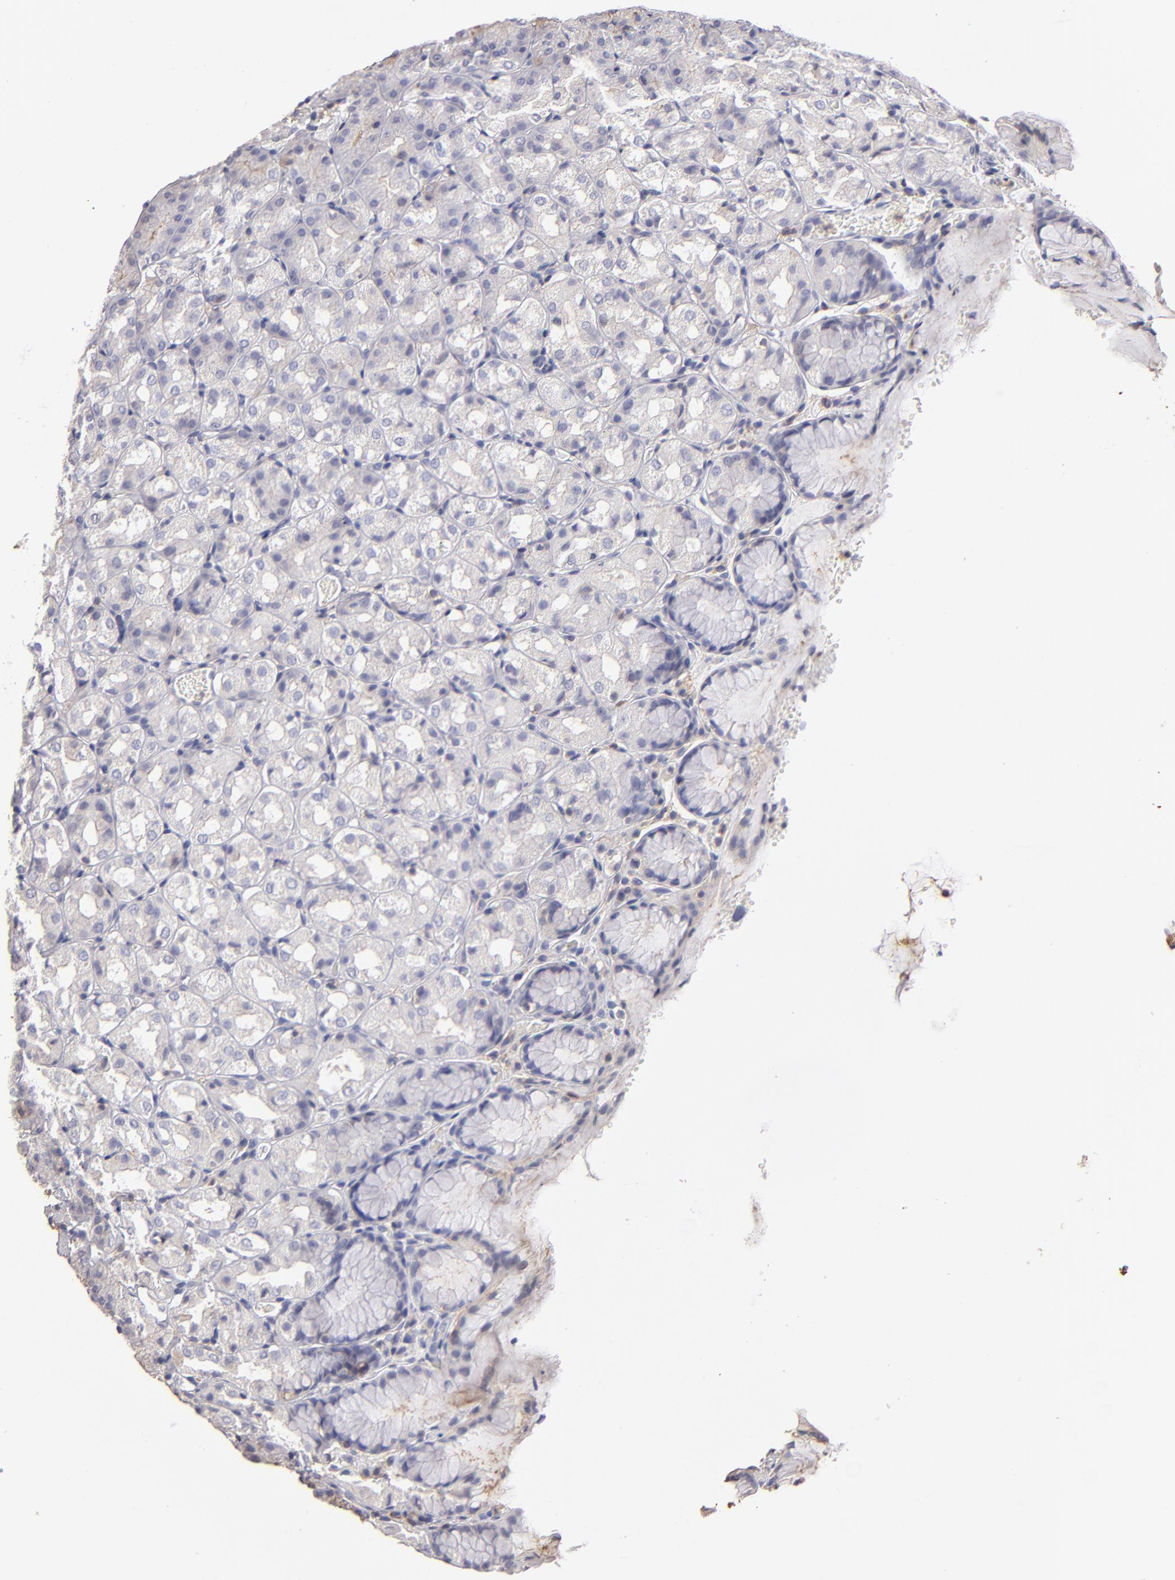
{"staining": {"intensity": "negative", "quantity": "none", "location": "none"}, "tissue": "stomach", "cell_type": "Glandular cells", "image_type": "normal", "snomed": [{"axis": "morphology", "description": "Normal tissue, NOS"}, {"axis": "topography", "description": "Stomach, upper"}], "caption": "Immunohistochemistry (IHC) image of unremarkable stomach stained for a protein (brown), which shows no staining in glandular cells. Brightfield microscopy of immunohistochemistry (IHC) stained with DAB (brown) and hematoxylin (blue), captured at high magnification.", "gene": "ABCB1", "patient": {"sex": "female", "age": 81}}